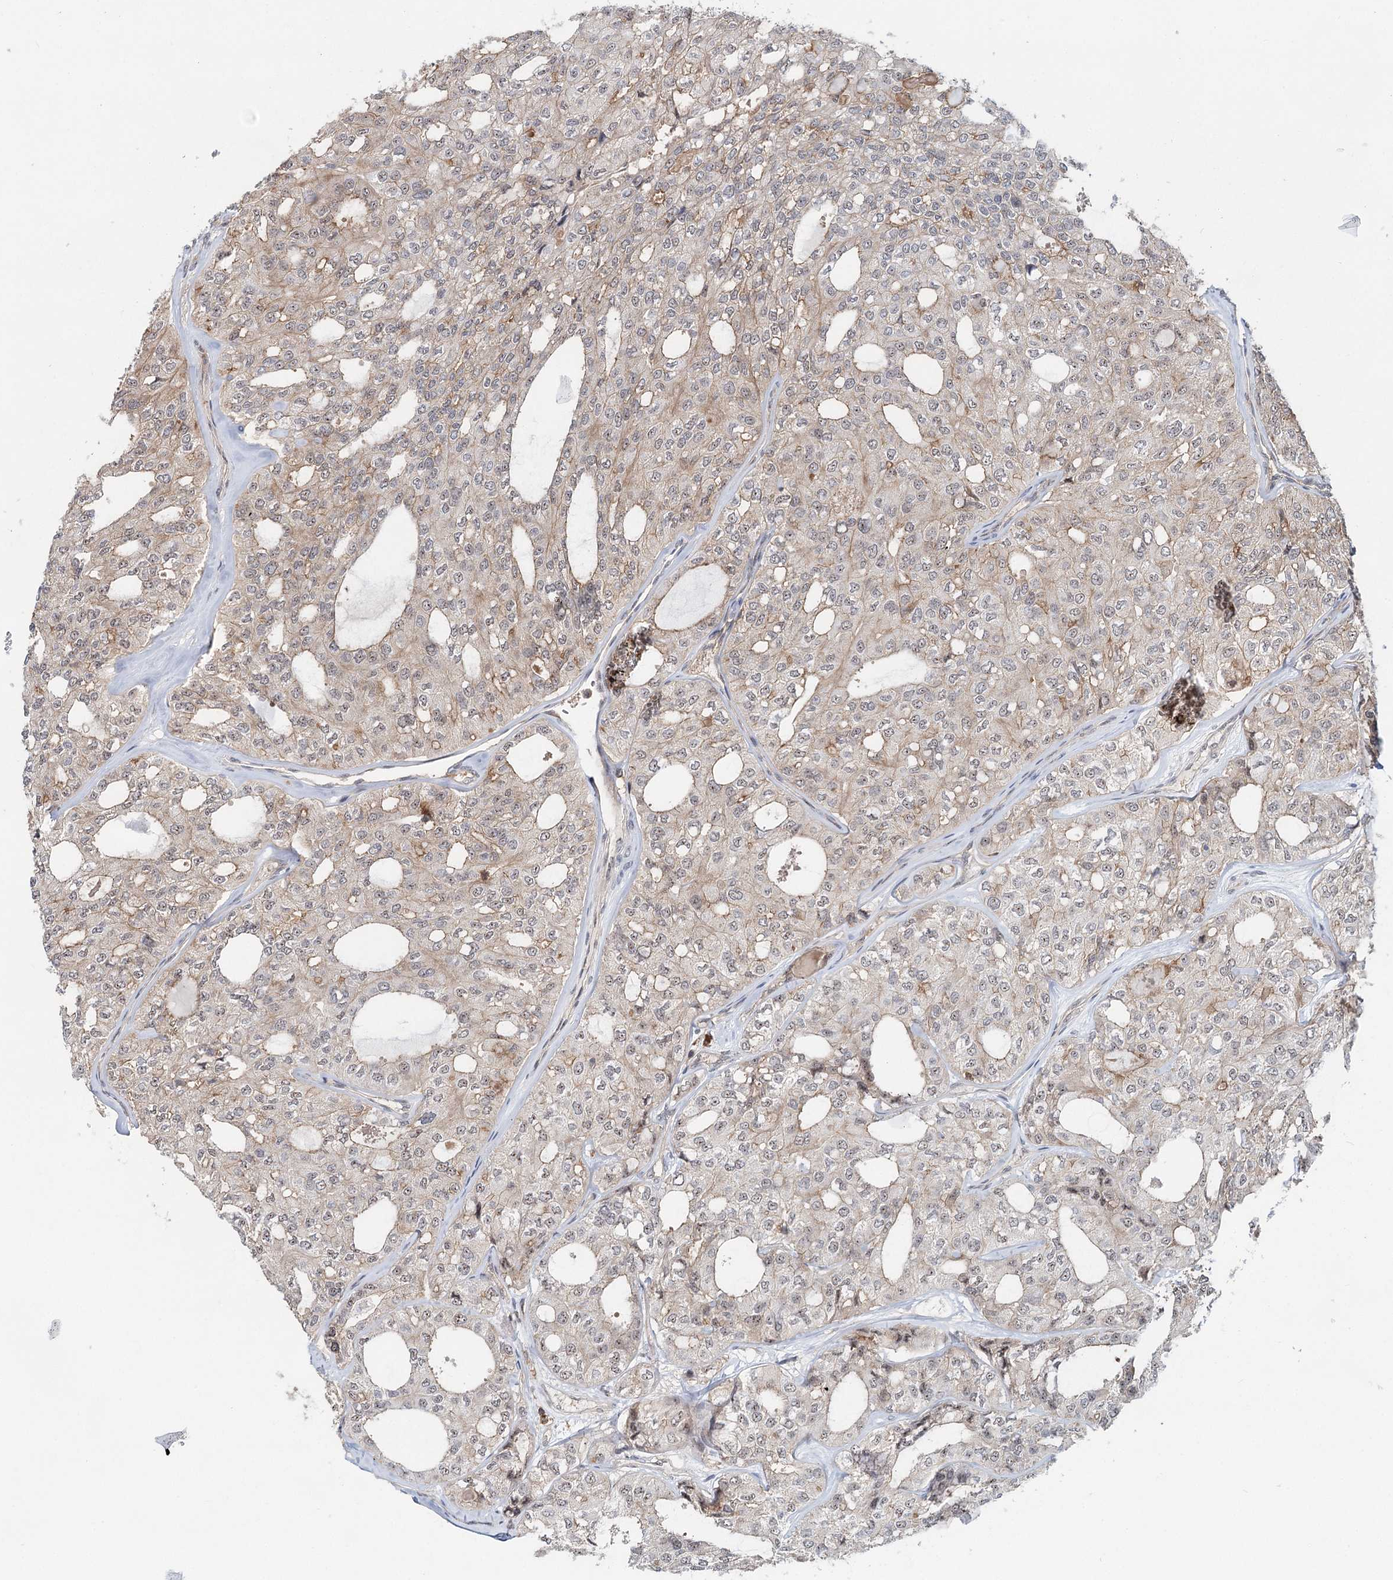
{"staining": {"intensity": "weak", "quantity": "<25%", "location": "cytoplasmic/membranous,nuclear"}, "tissue": "thyroid cancer", "cell_type": "Tumor cells", "image_type": "cancer", "snomed": [{"axis": "morphology", "description": "Follicular adenoma carcinoma, NOS"}, {"axis": "topography", "description": "Thyroid gland"}], "caption": "Human thyroid cancer (follicular adenoma carcinoma) stained for a protein using immunohistochemistry demonstrates no staining in tumor cells.", "gene": "CDC42SE2", "patient": {"sex": "male", "age": 75}}